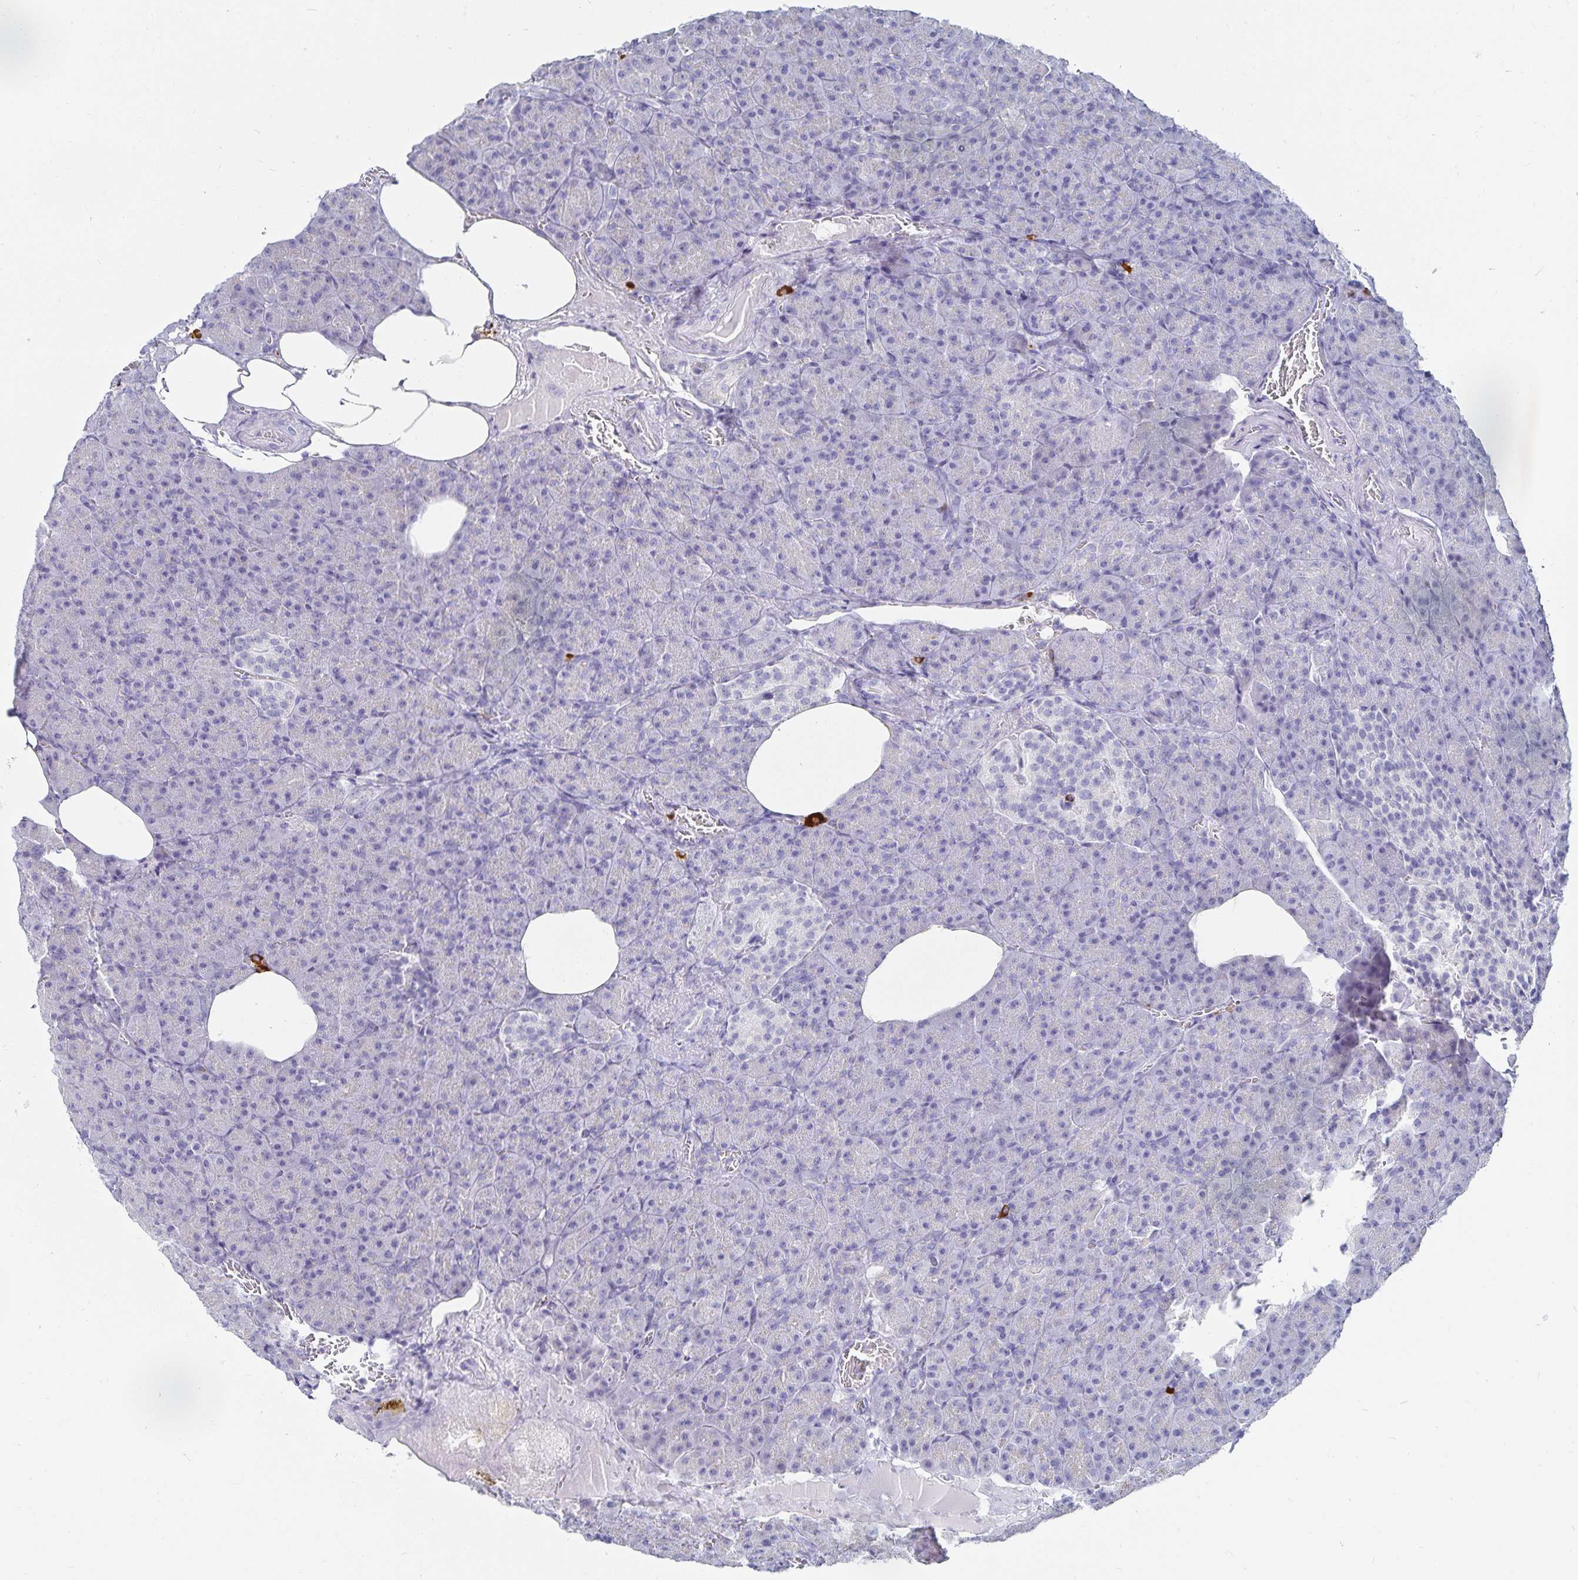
{"staining": {"intensity": "negative", "quantity": "none", "location": "none"}, "tissue": "pancreas", "cell_type": "Exocrine glandular cells", "image_type": "normal", "snomed": [{"axis": "morphology", "description": "Normal tissue, NOS"}, {"axis": "topography", "description": "Pancreas"}], "caption": "An IHC image of normal pancreas is shown. There is no staining in exocrine glandular cells of pancreas. The staining is performed using DAB brown chromogen with nuclei counter-stained in using hematoxylin.", "gene": "TNIP1", "patient": {"sex": "female", "age": 74}}